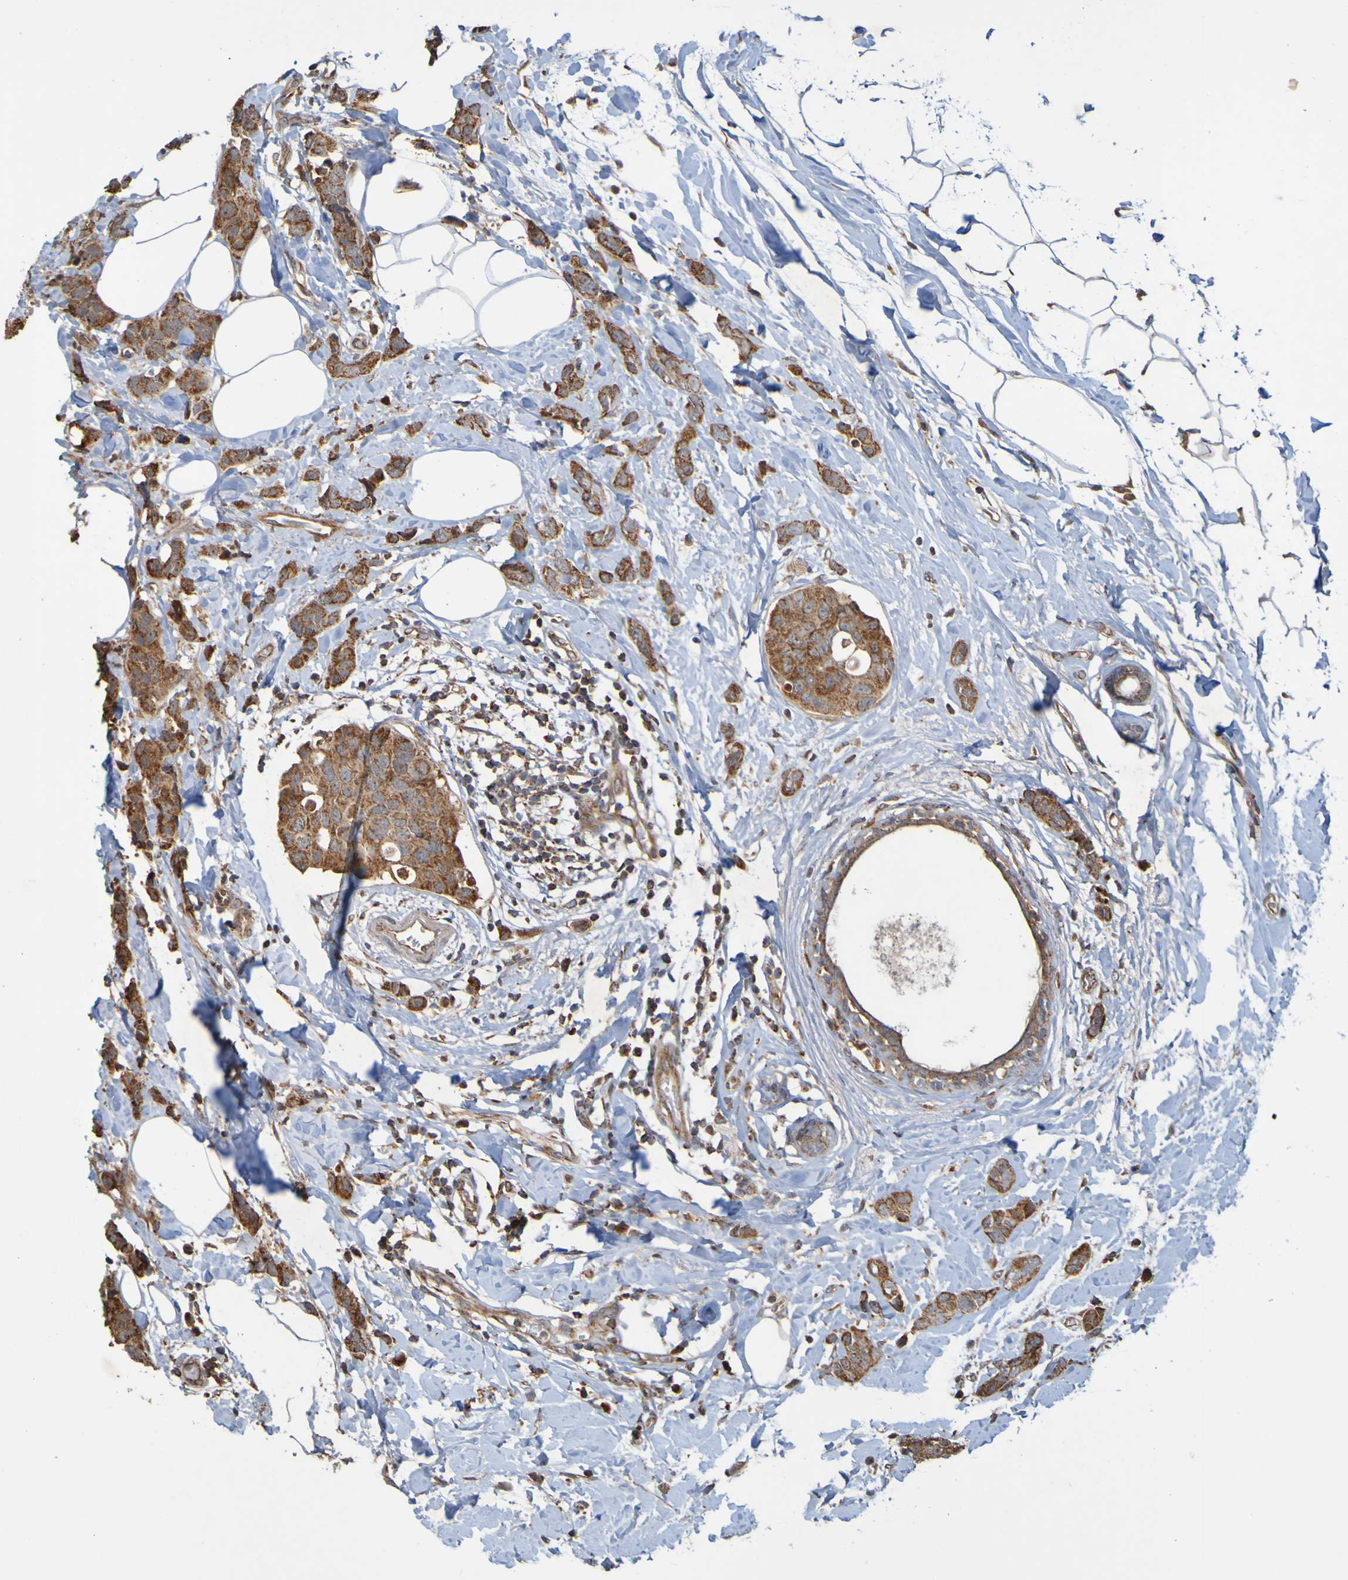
{"staining": {"intensity": "strong", "quantity": ">75%", "location": "cytoplasmic/membranous"}, "tissue": "breast cancer", "cell_type": "Tumor cells", "image_type": "cancer", "snomed": [{"axis": "morphology", "description": "Normal tissue, NOS"}, {"axis": "morphology", "description": "Duct carcinoma"}, {"axis": "topography", "description": "Breast"}], "caption": "Intraductal carcinoma (breast) stained with immunohistochemistry displays strong cytoplasmic/membranous positivity in approximately >75% of tumor cells.", "gene": "TMBIM1", "patient": {"sex": "female", "age": 50}}